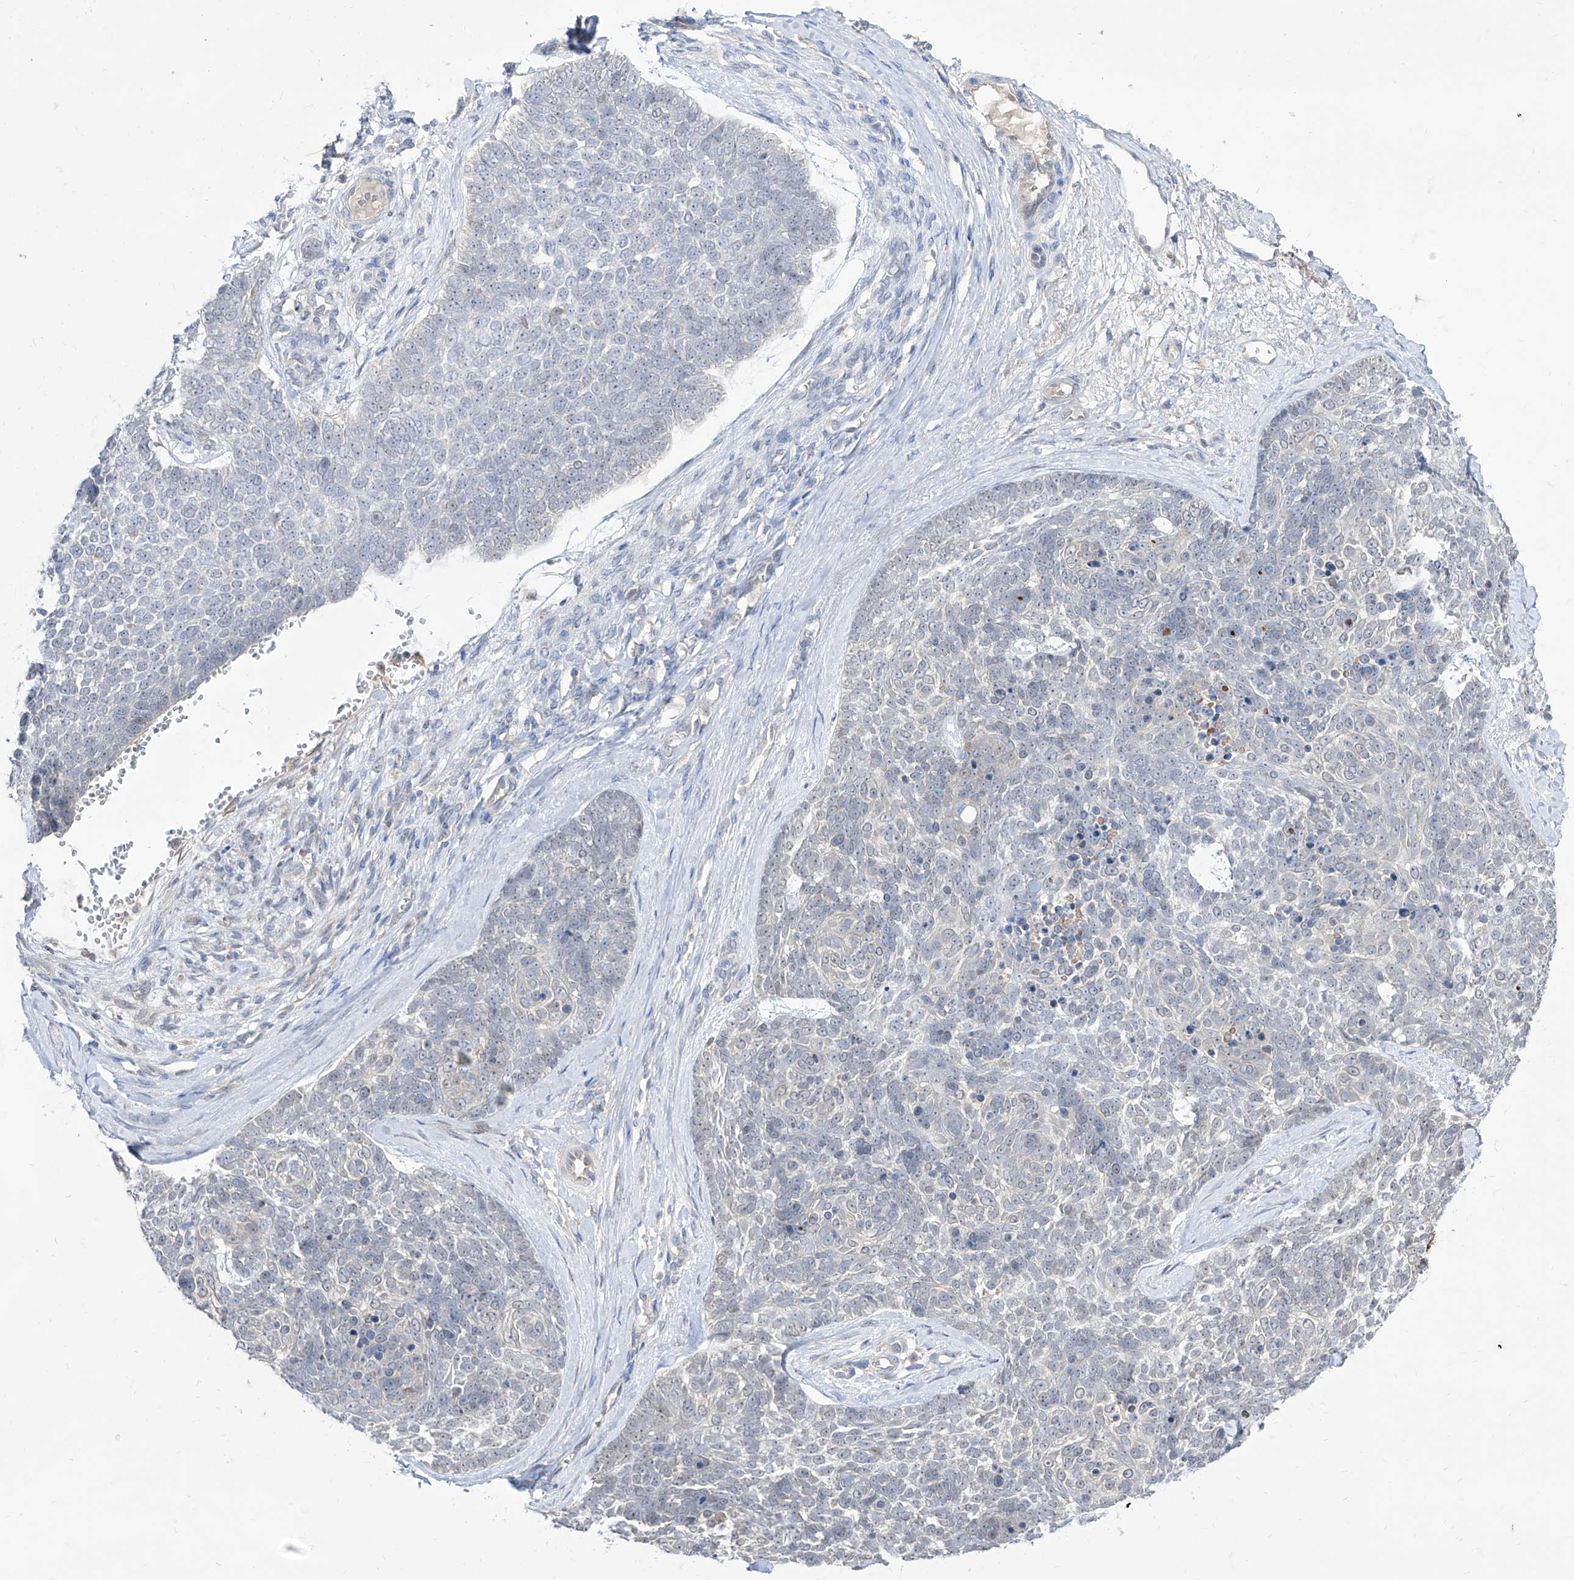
{"staining": {"intensity": "negative", "quantity": "none", "location": "none"}, "tissue": "skin cancer", "cell_type": "Tumor cells", "image_type": "cancer", "snomed": [{"axis": "morphology", "description": "Basal cell carcinoma"}, {"axis": "topography", "description": "Skin"}], "caption": "This is an IHC micrograph of human skin cancer (basal cell carcinoma). There is no positivity in tumor cells.", "gene": "BROX", "patient": {"sex": "female", "age": 81}}